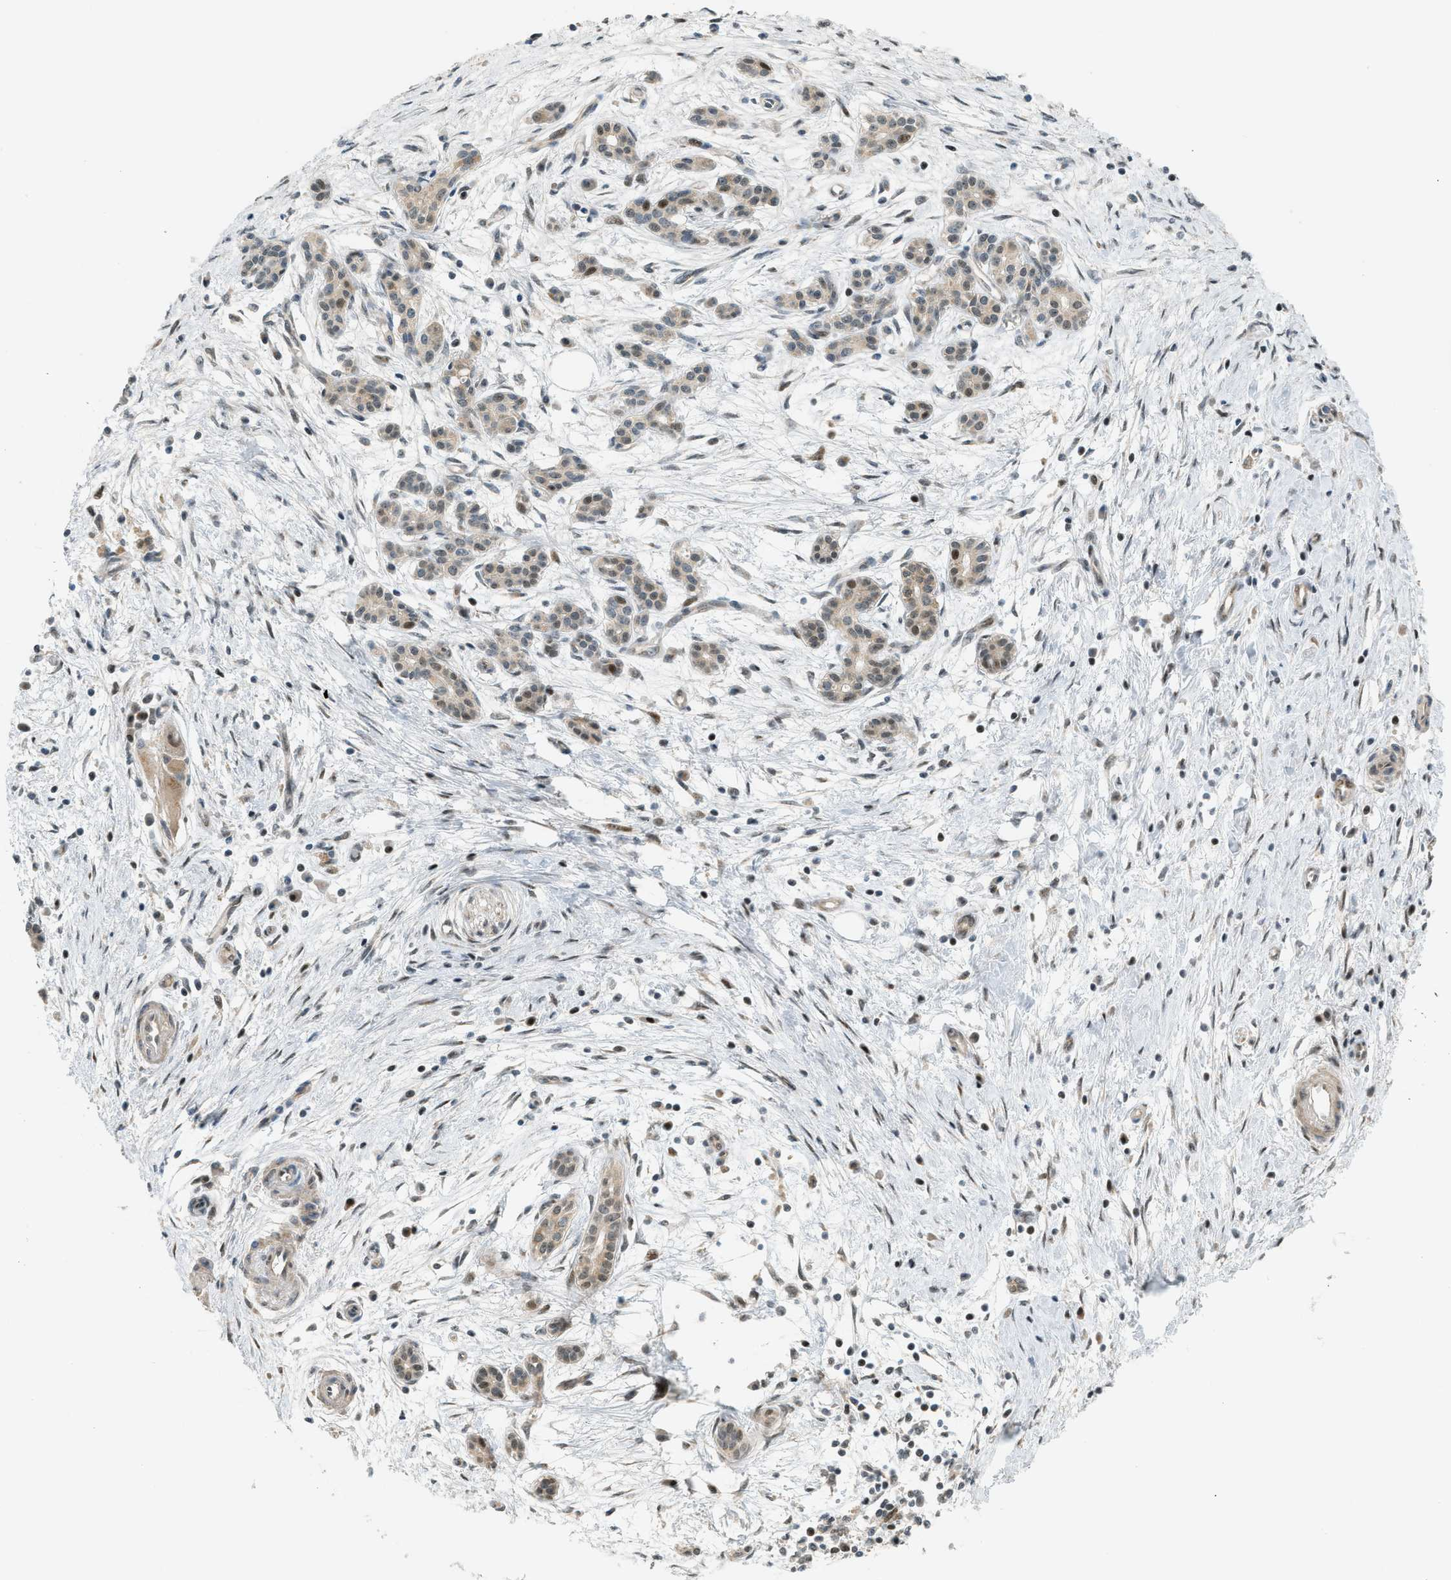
{"staining": {"intensity": "weak", "quantity": ">75%", "location": "cytoplasmic/membranous,nuclear"}, "tissue": "pancreatic cancer", "cell_type": "Tumor cells", "image_type": "cancer", "snomed": [{"axis": "morphology", "description": "Adenocarcinoma, NOS"}, {"axis": "topography", "description": "Pancreas"}], "caption": "An image showing weak cytoplasmic/membranous and nuclear expression in approximately >75% of tumor cells in pancreatic cancer, as visualized by brown immunohistochemical staining.", "gene": "CCDC186", "patient": {"sex": "female", "age": 70}}